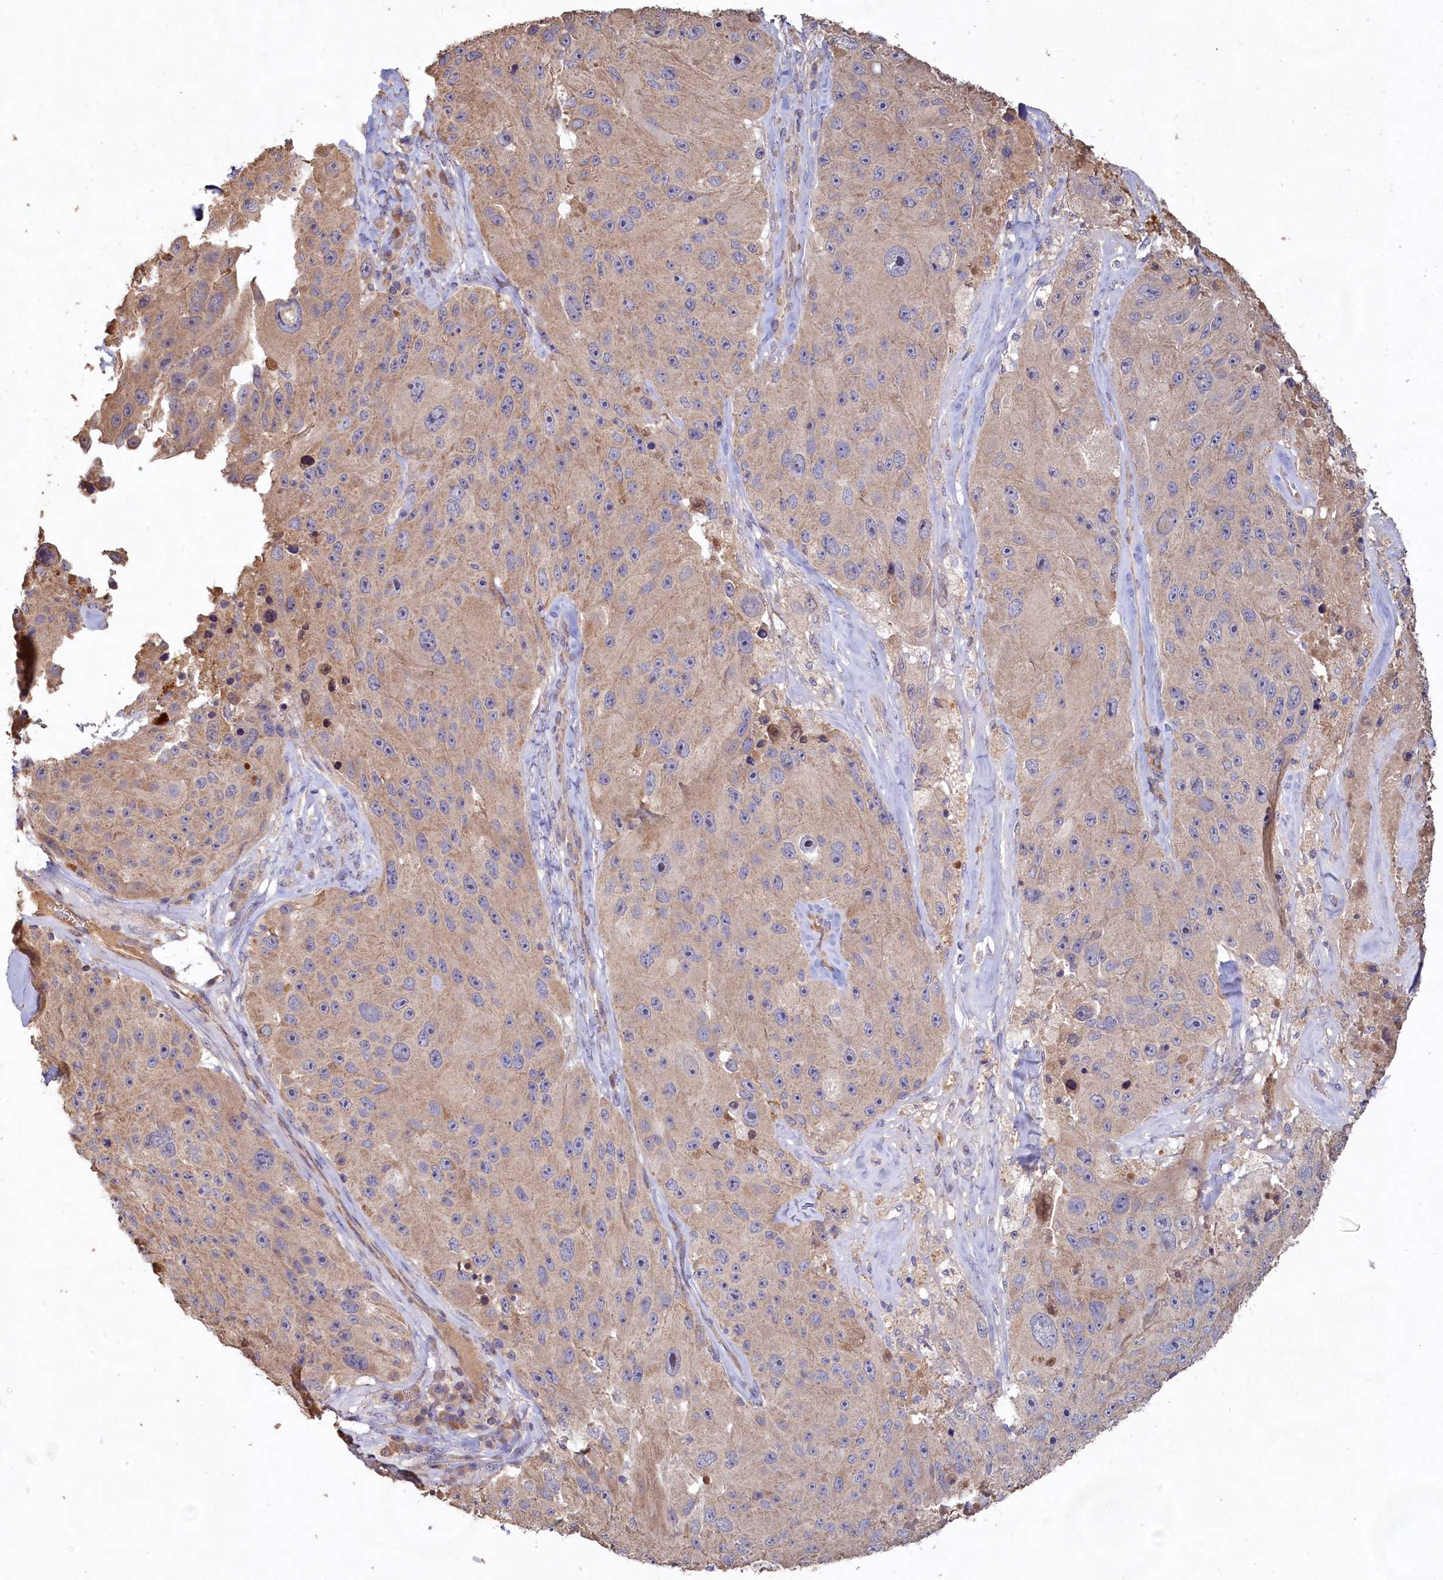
{"staining": {"intensity": "weak", "quantity": "25%-75%", "location": "cytoplasmic/membranous"}, "tissue": "melanoma", "cell_type": "Tumor cells", "image_type": "cancer", "snomed": [{"axis": "morphology", "description": "Malignant melanoma, Metastatic site"}, {"axis": "topography", "description": "Lymph node"}], "caption": "Immunohistochemical staining of human melanoma shows low levels of weak cytoplasmic/membranous positivity in approximately 25%-75% of tumor cells. (DAB IHC, brown staining for protein, blue staining for nuclei).", "gene": "FUNDC1", "patient": {"sex": "male", "age": 62}}